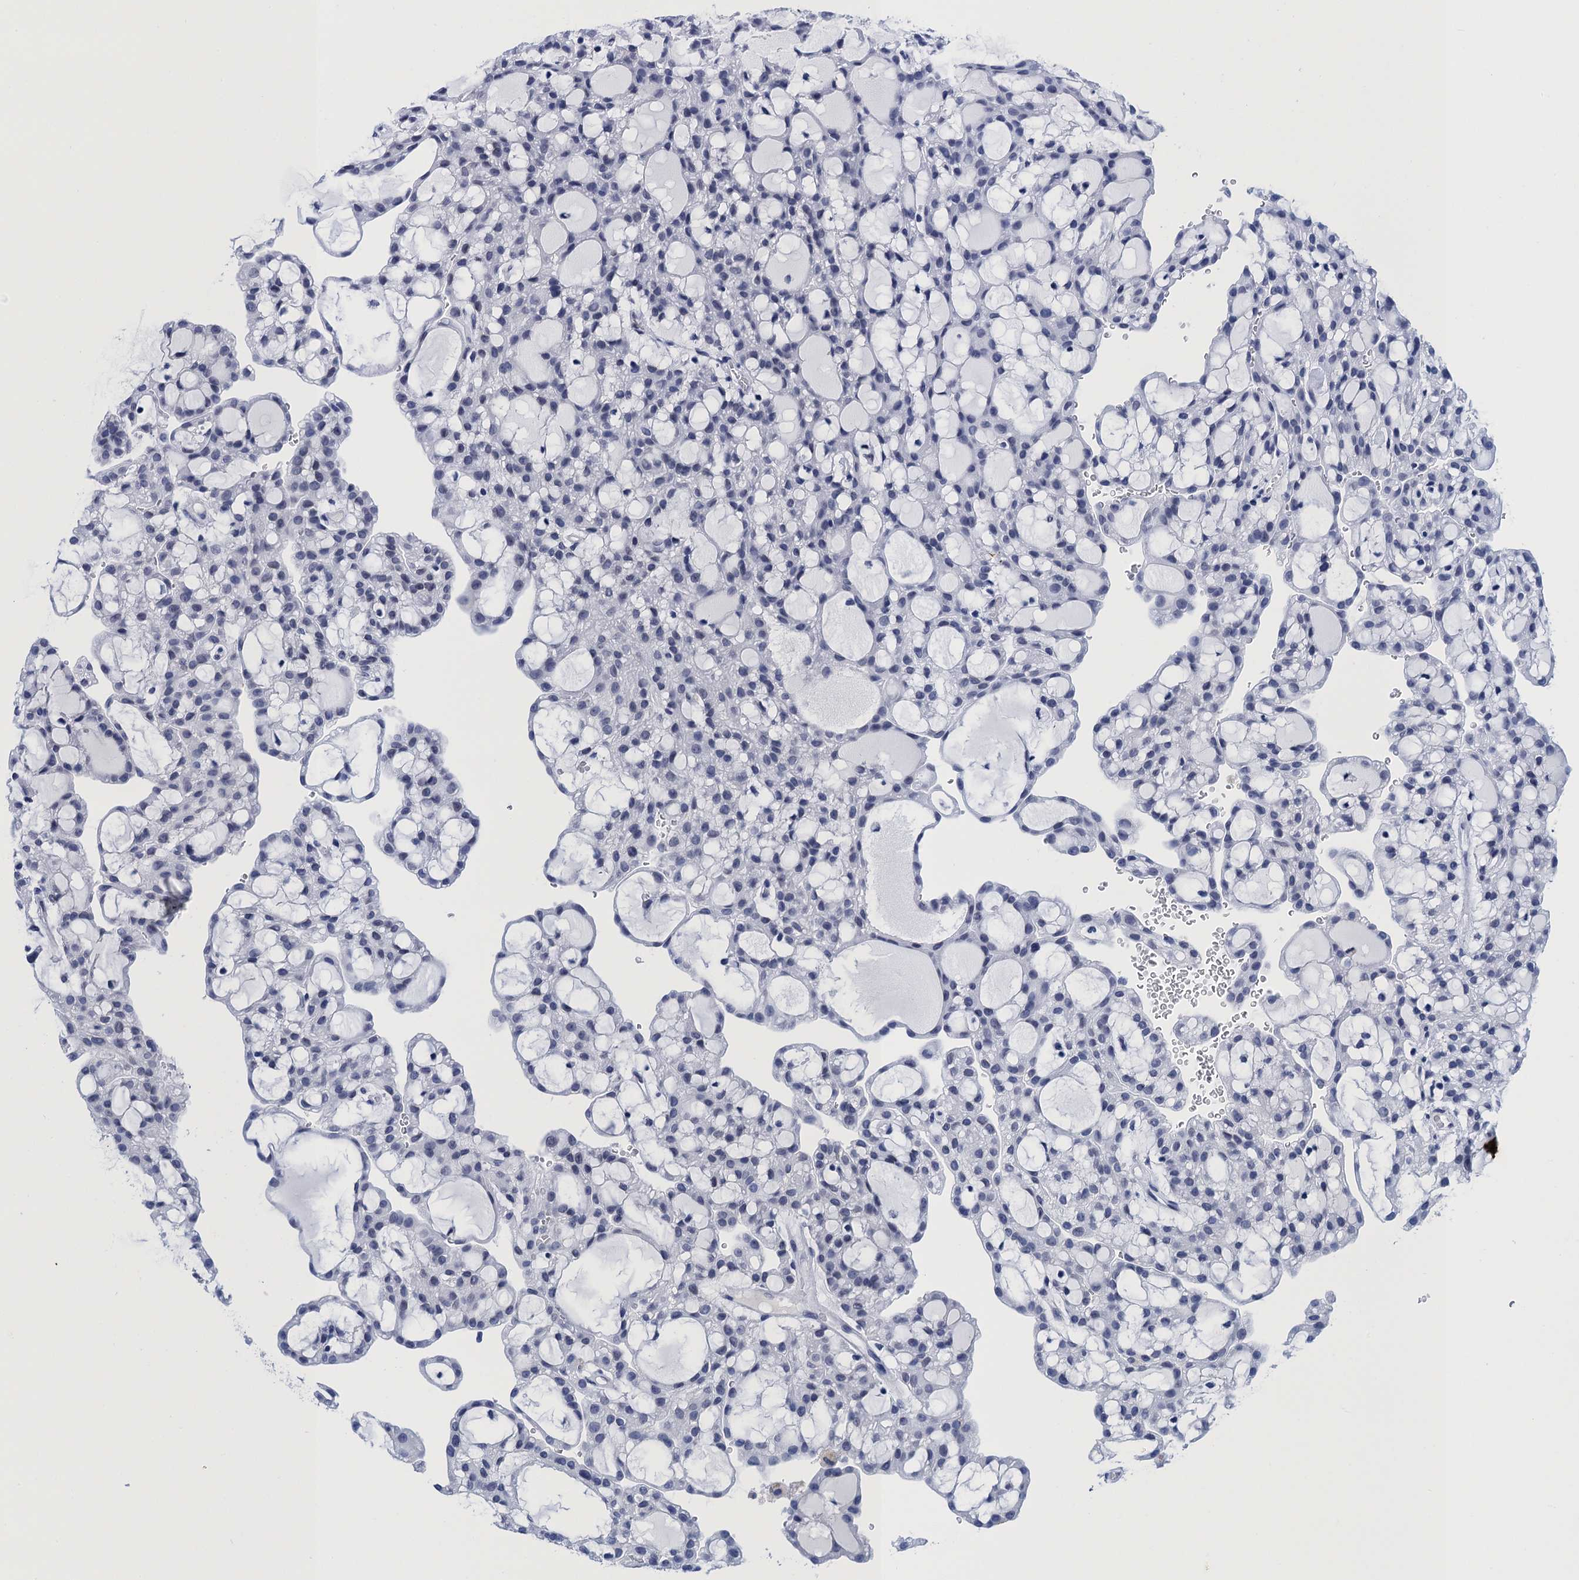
{"staining": {"intensity": "negative", "quantity": "none", "location": "none"}, "tissue": "renal cancer", "cell_type": "Tumor cells", "image_type": "cancer", "snomed": [{"axis": "morphology", "description": "Adenocarcinoma, NOS"}, {"axis": "topography", "description": "Kidney"}], "caption": "This is an IHC micrograph of human adenocarcinoma (renal). There is no staining in tumor cells.", "gene": "METTL25", "patient": {"sex": "male", "age": 63}}